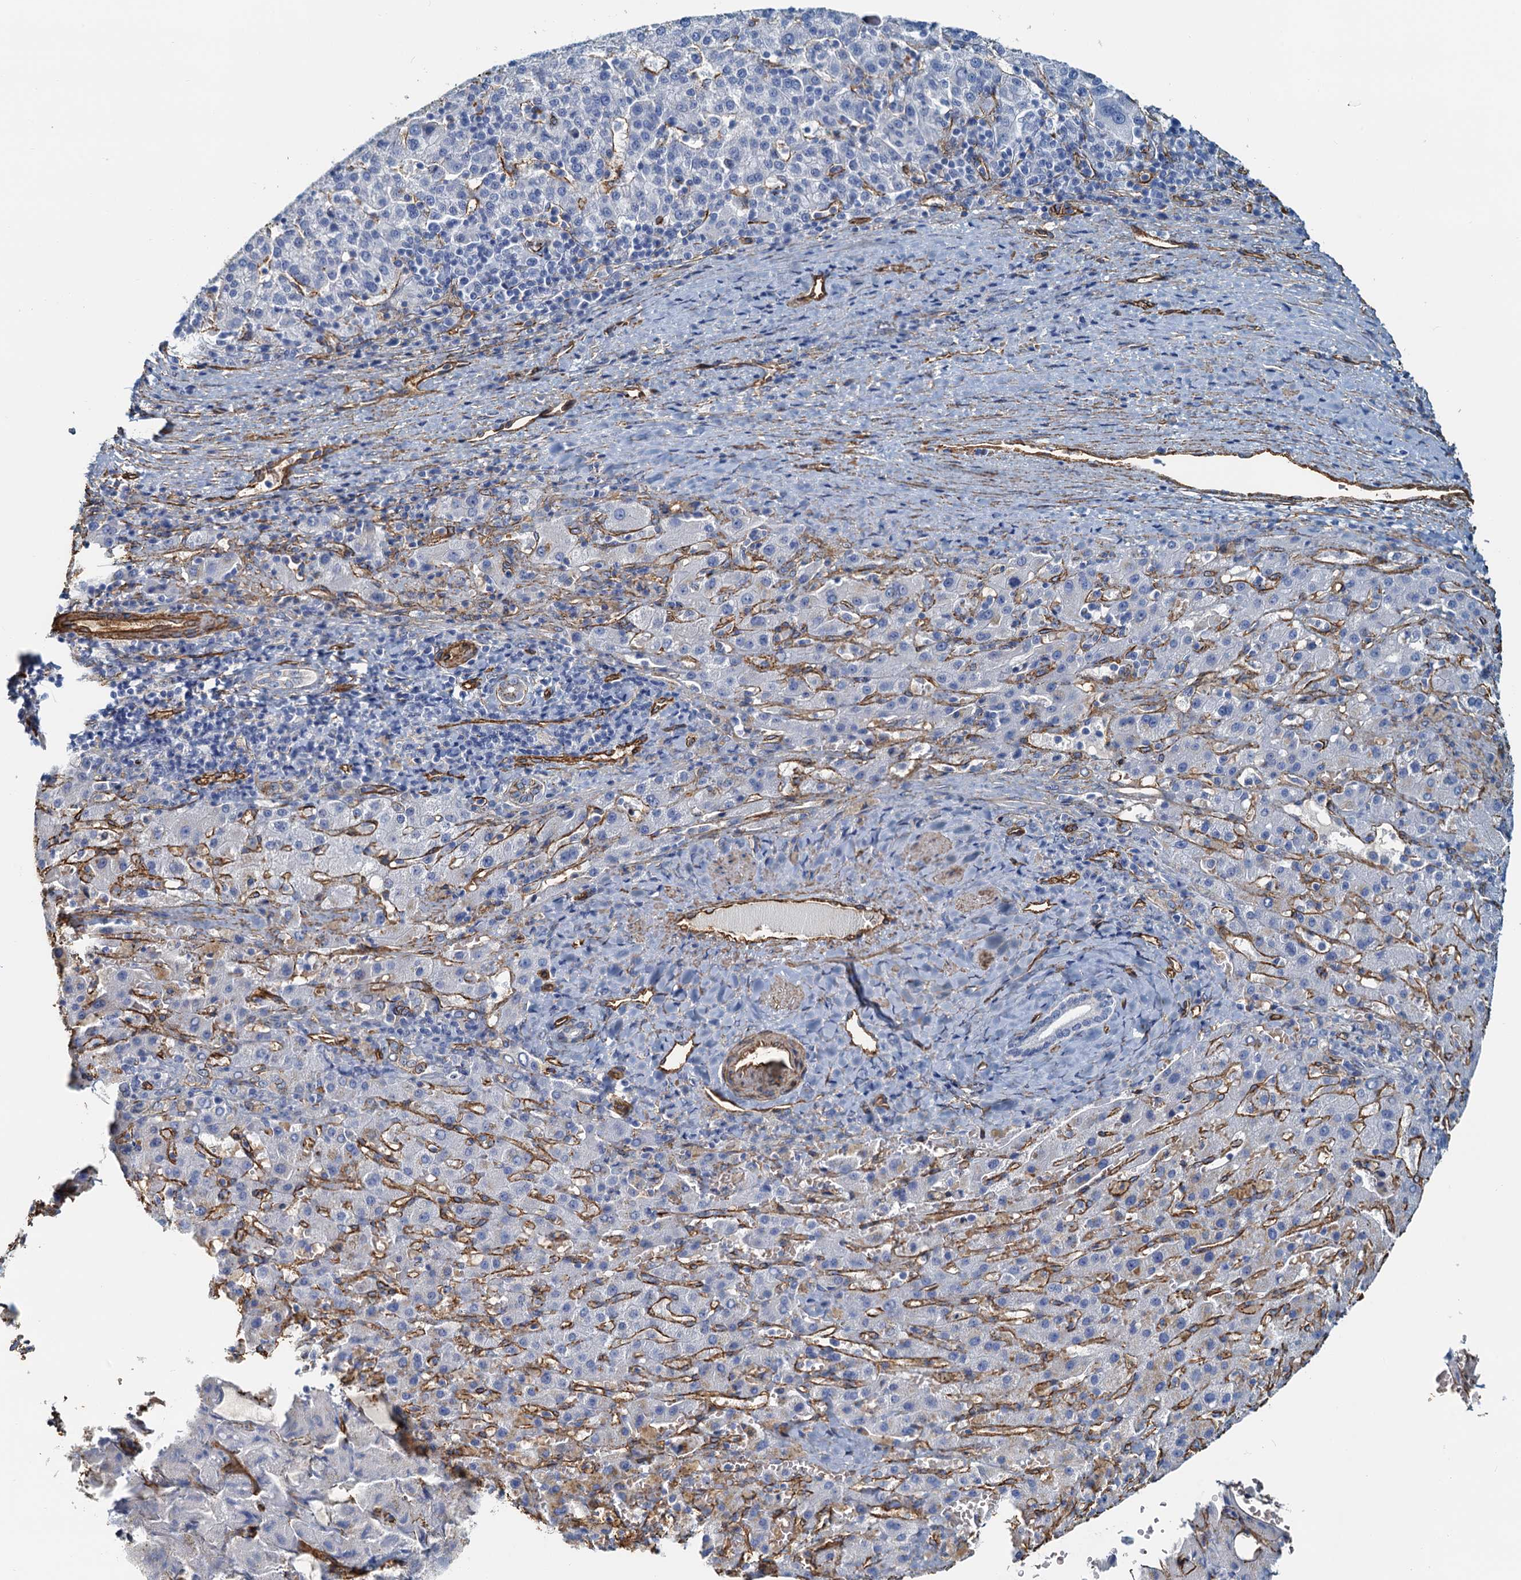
{"staining": {"intensity": "negative", "quantity": "none", "location": "none"}, "tissue": "liver cancer", "cell_type": "Tumor cells", "image_type": "cancer", "snomed": [{"axis": "morphology", "description": "Carcinoma, Hepatocellular, NOS"}, {"axis": "topography", "description": "Liver"}], "caption": "Immunohistochemistry photomicrograph of neoplastic tissue: liver cancer (hepatocellular carcinoma) stained with DAB displays no significant protein positivity in tumor cells.", "gene": "DGKG", "patient": {"sex": "female", "age": 58}}